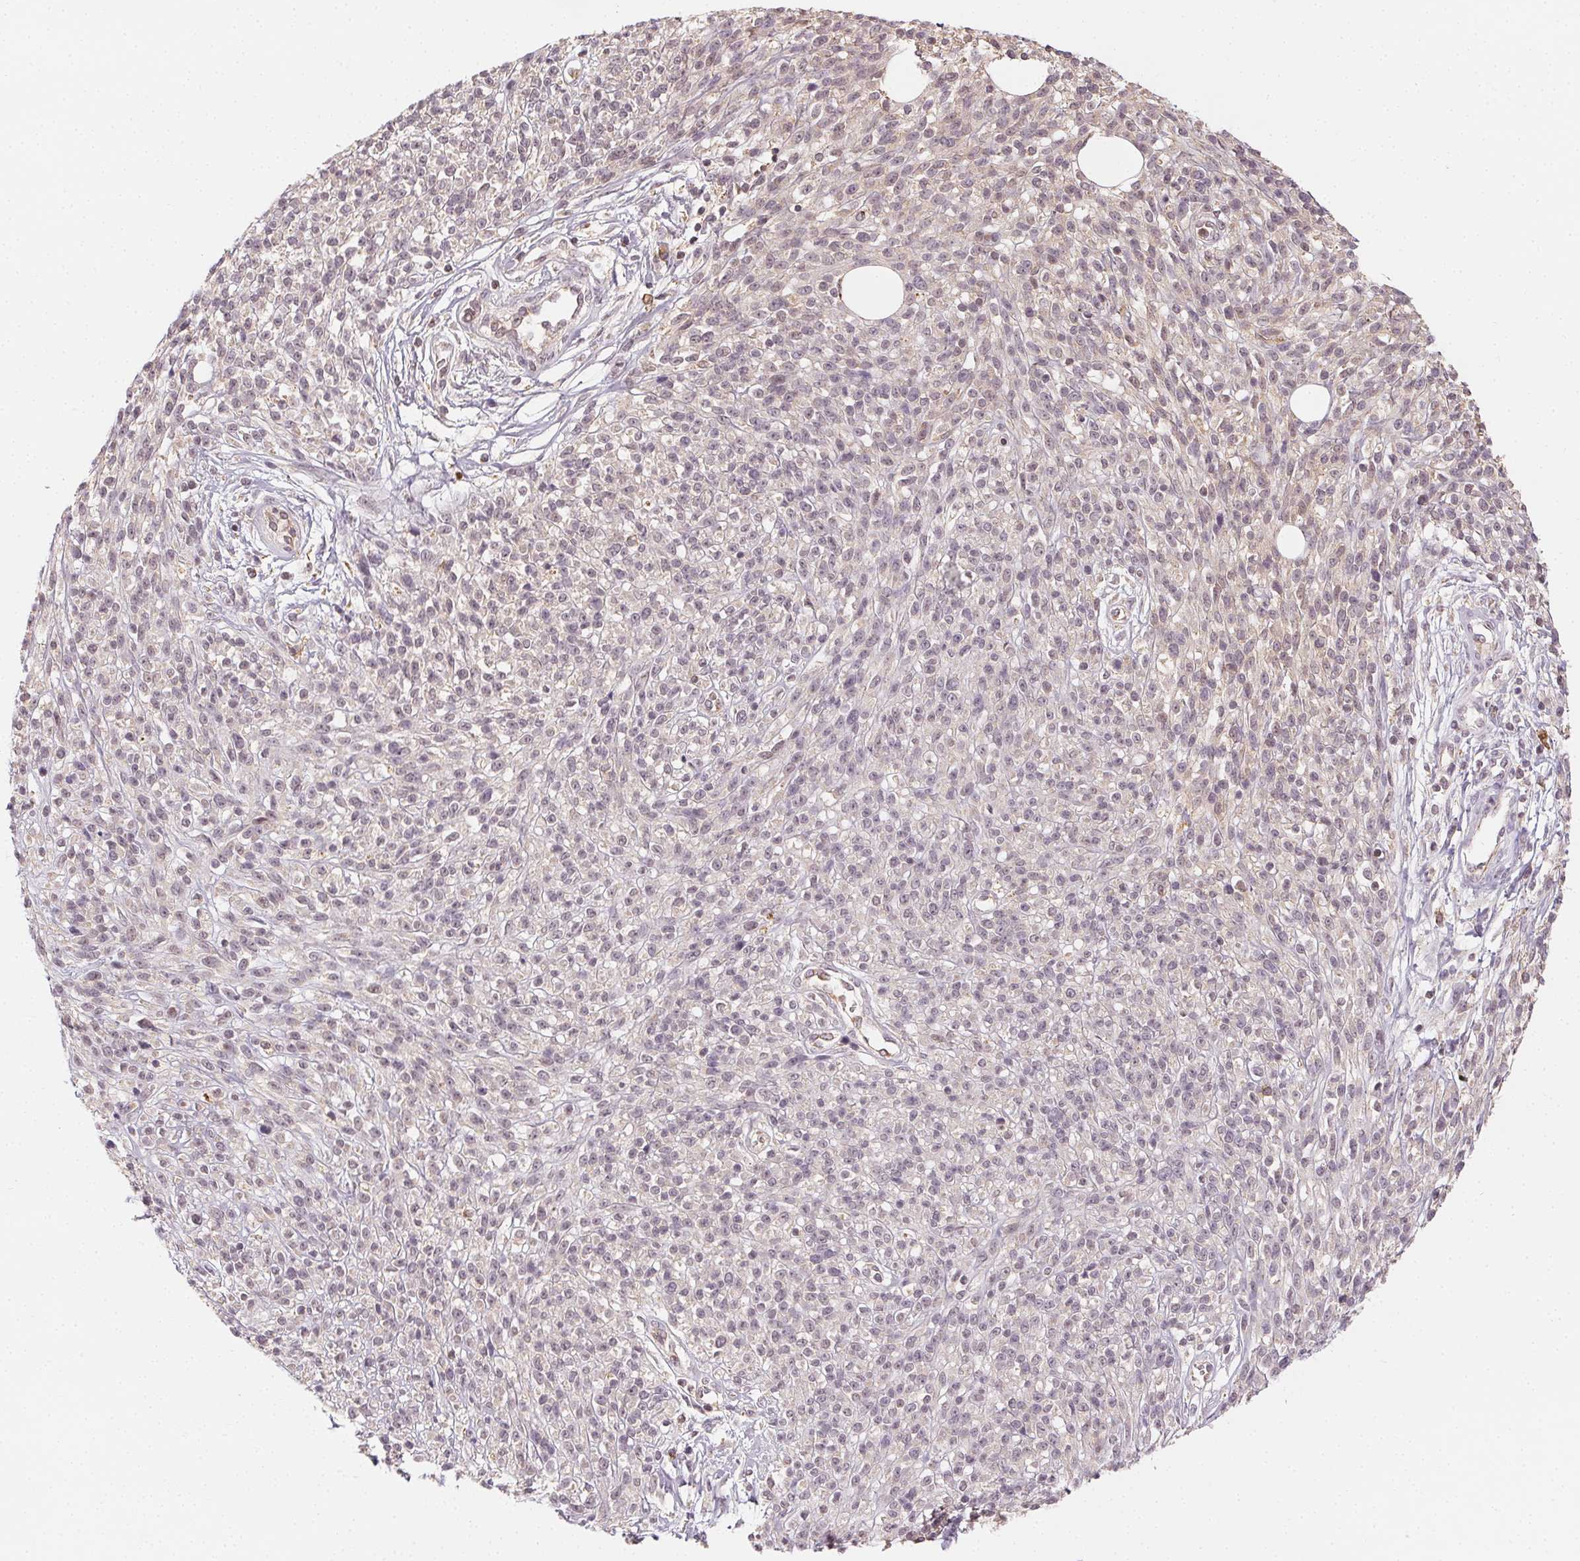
{"staining": {"intensity": "negative", "quantity": "none", "location": "none"}, "tissue": "melanoma", "cell_type": "Tumor cells", "image_type": "cancer", "snomed": [{"axis": "morphology", "description": "Malignant melanoma, NOS"}, {"axis": "topography", "description": "Skin"}, {"axis": "topography", "description": "Skin of trunk"}], "caption": "Immunohistochemistry (IHC) of malignant melanoma demonstrates no expression in tumor cells.", "gene": "NCOA4", "patient": {"sex": "male", "age": 74}}